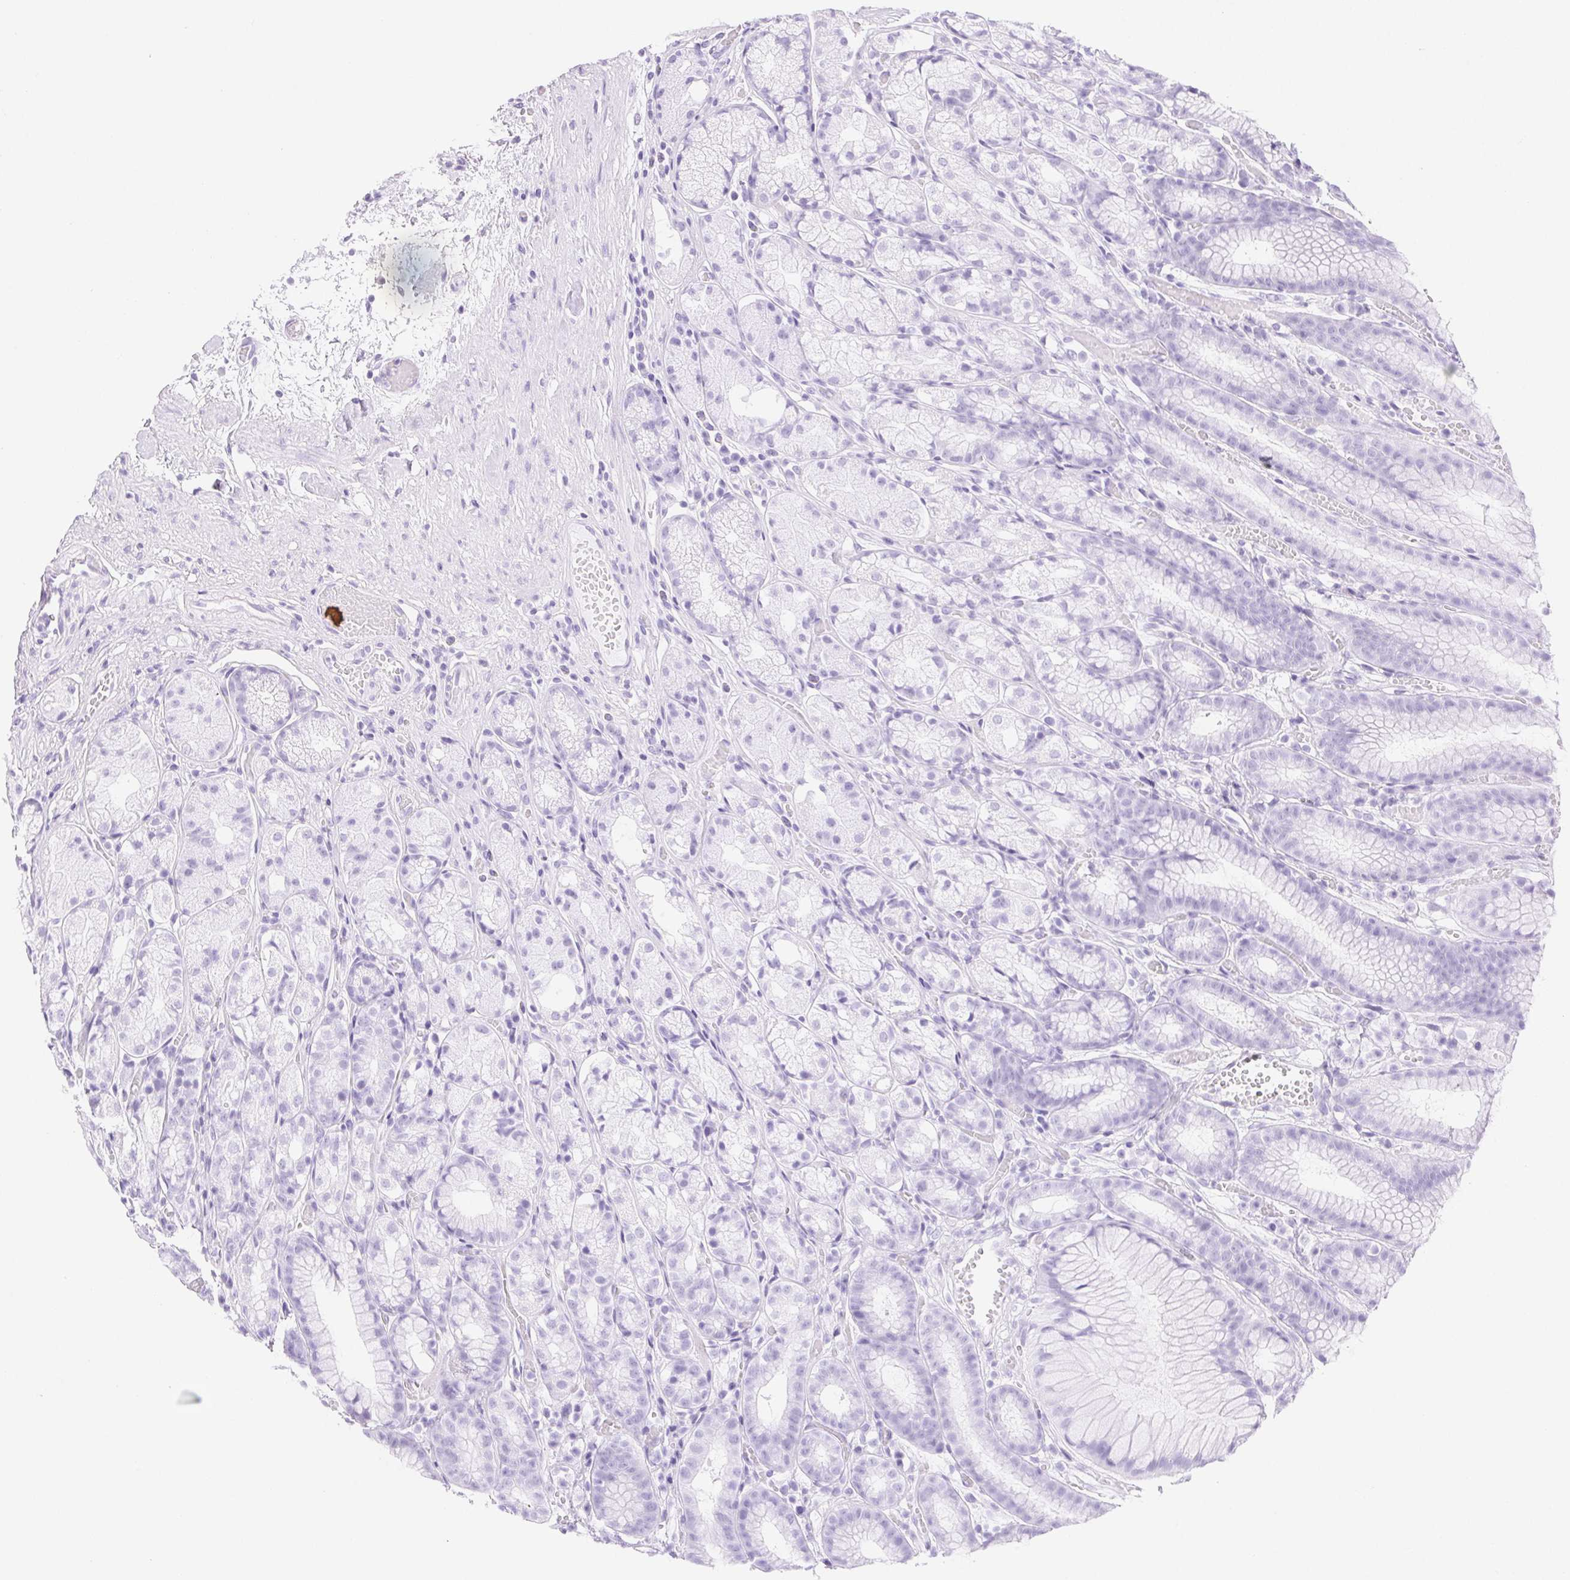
{"staining": {"intensity": "negative", "quantity": "none", "location": "none"}, "tissue": "stomach", "cell_type": "Glandular cells", "image_type": "normal", "snomed": [{"axis": "morphology", "description": "Normal tissue, NOS"}, {"axis": "topography", "description": "Stomach"}], "caption": "The immunohistochemistry histopathology image has no significant staining in glandular cells of stomach.", "gene": "CLDN16", "patient": {"sex": "male", "age": 70}}